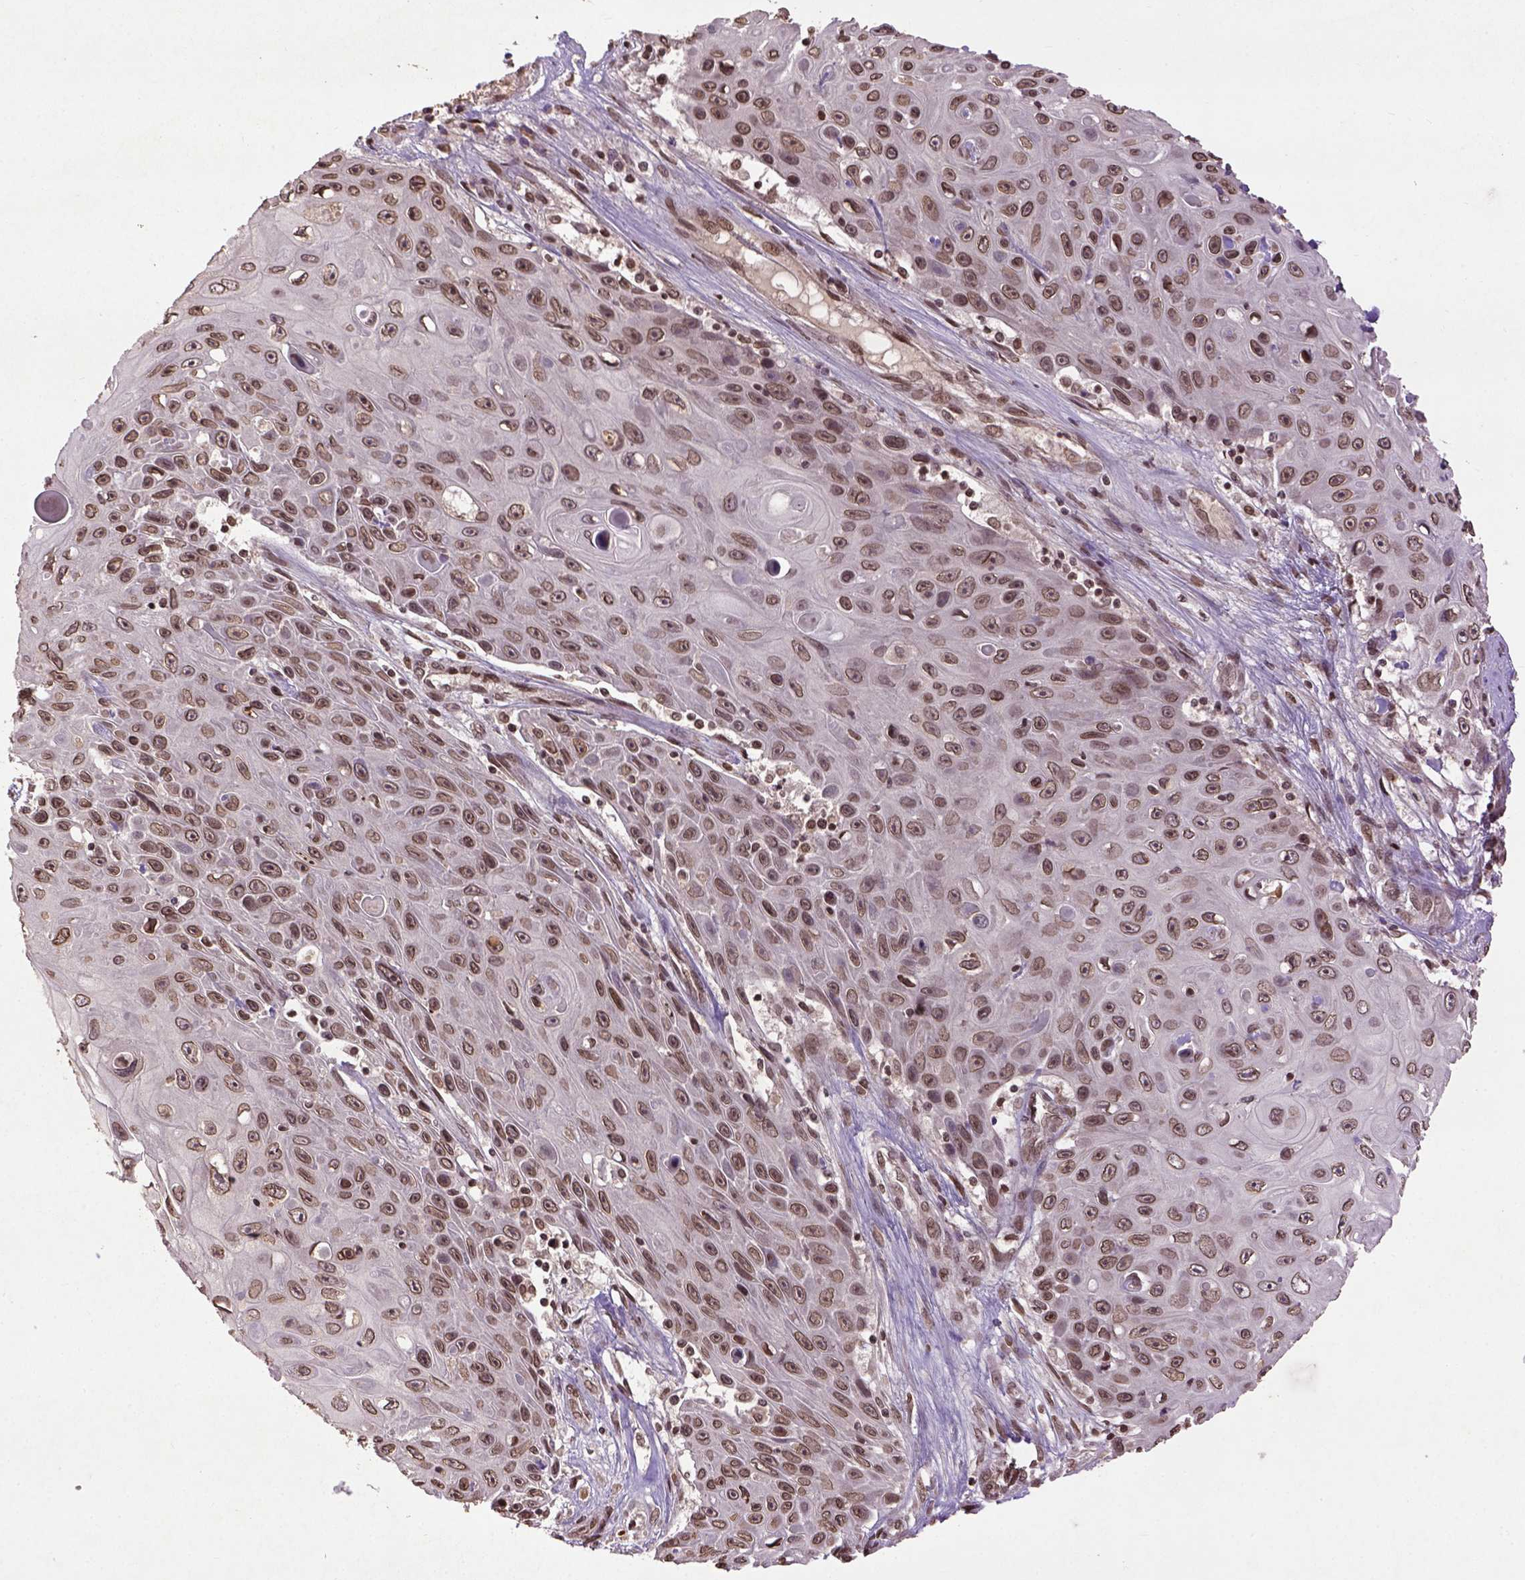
{"staining": {"intensity": "moderate", "quantity": ">75%", "location": "nuclear"}, "tissue": "skin cancer", "cell_type": "Tumor cells", "image_type": "cancer", "snomed": [{"axis": "morphology", "description": "Squamous cell carcinoma, NOS"}, {"axis": "topography", "description": "Skin"}], "caption": "Tumor cells show medium levels of moderate nuclear staining in about >75% of cells in skin squamous cell carcinoma.", "gene": "BANF1", "patient": {"sex": "male", "age": 82}}